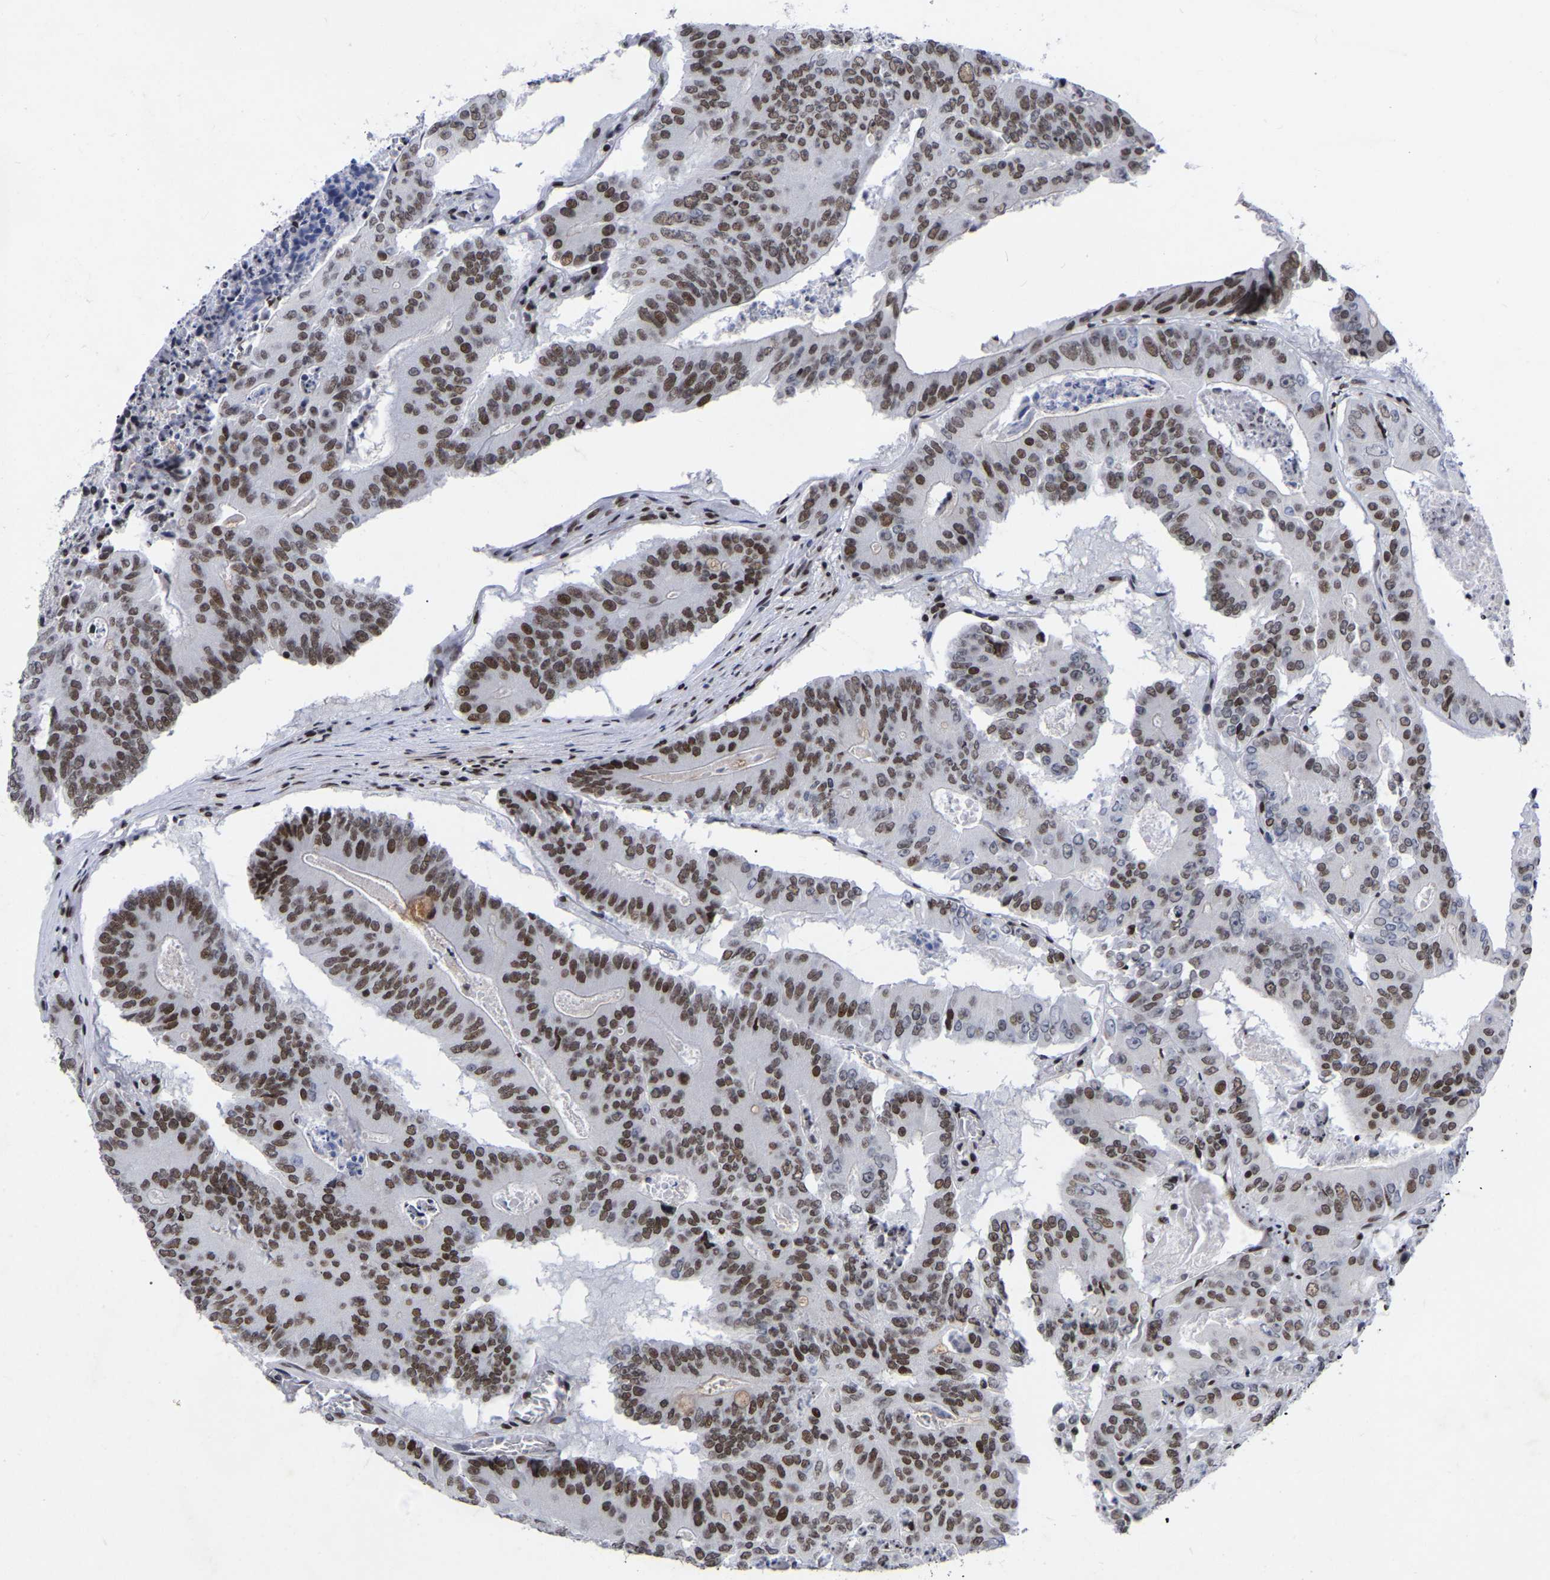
{"staining": {"intensity": "moderate", "quantity": ">75%", "location": "nuclear"}, "tissue": "colorectal cancer", "cell_type": "Tumor cells", "image_type": "cancer", "snomed": [{"axis": "morphology", "description": "Adenocarcinoma, NOS"}, {"axis": "topography", "description": "Colon"}], "caption": "Protein expression analysis of colorectal cancer (adenocarcinoma) shows moderate nuclear staining in approximately >75% of tumor cells.", "gene": "PRCC", "patient": {"sex": "male", "age": 87}}